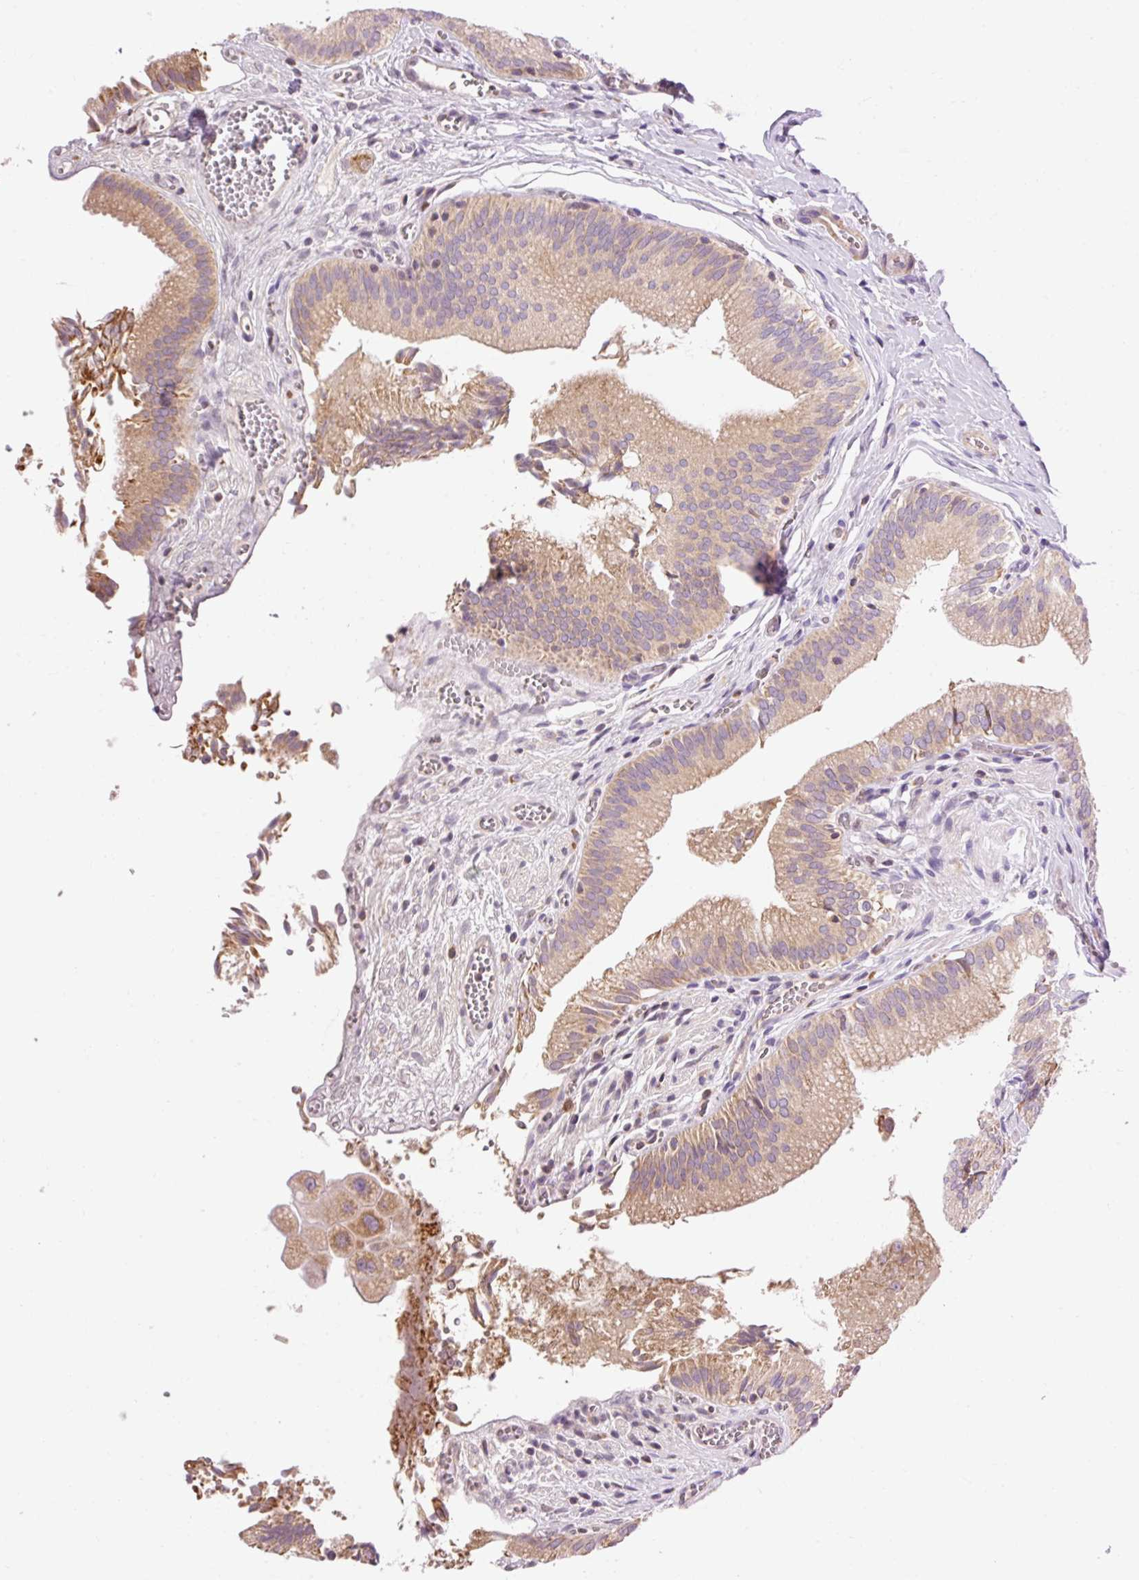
{"staining": {"intensity": "moderate", "quantity": ">75%", "location": "cytoplasmic/membranous"}, "tissue": "gallbladder", "cell_type": "Glandular cells", "image_type": "normal", "snomed": [{"axis": "morphology", "description": "Normal tissue, NOS"}, {"axis": "topography", "description": "Gallbladder"}, {"axis": "topography", "description": "Peripheral nerve tissue"}], "caption": "Immunohistochemistry image of unremarkable gallbladder: gallbladder stained using IHC shows medium levels of moderate protein expression localized specifically in the cytoplasmic/membranous of glandular cells, appearing as a cytoplasmic/membranous brown color.", "gene": "IMMT", "patient": {"sex": "male", "age": 17}}